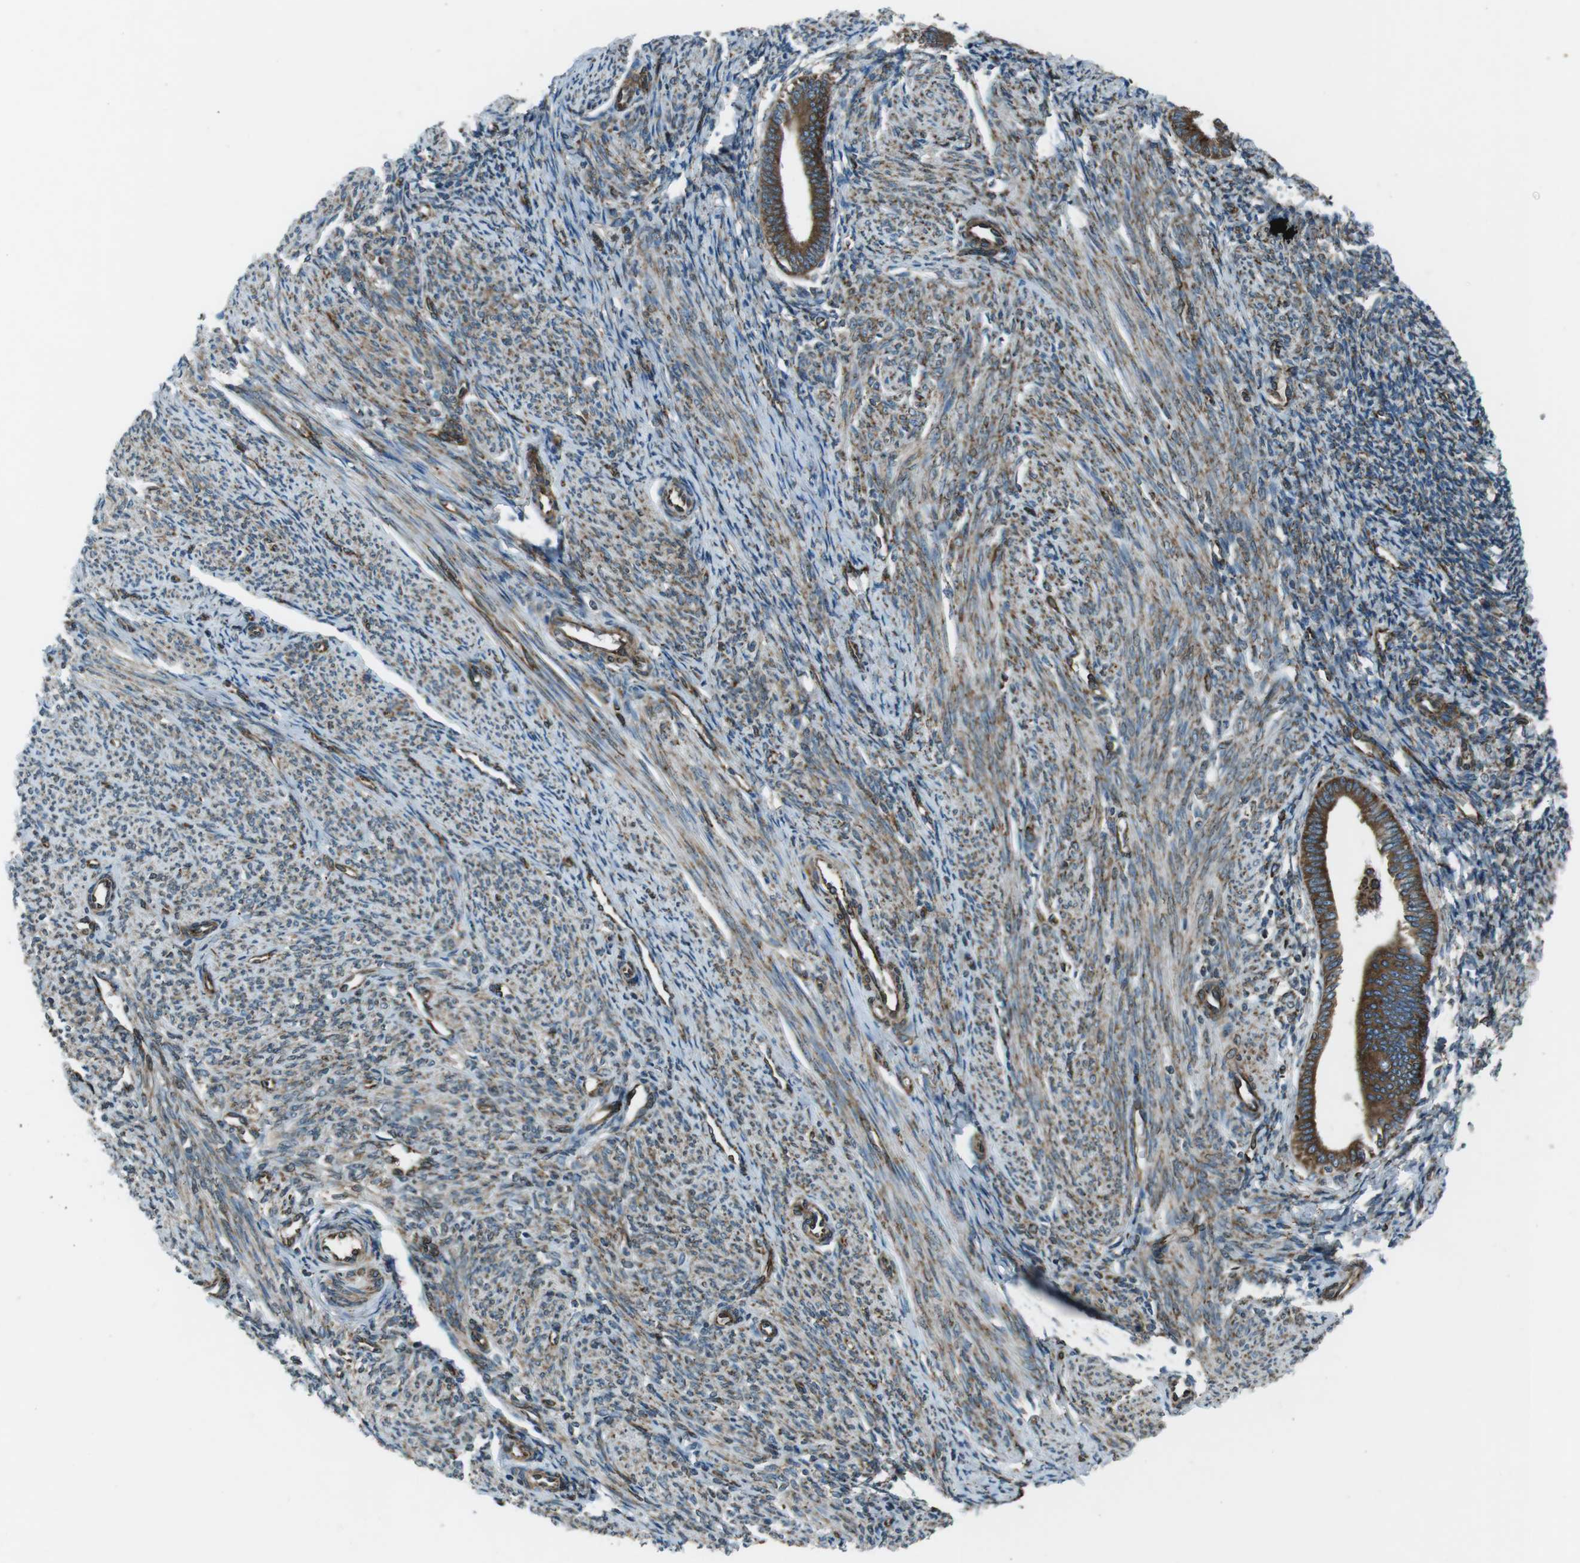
{"staining": {"intensity": "moderate", "quantity": ">75%", "location": "cytoplasmic/membranous"}, "tissue": "endometrium", "cell_type": "Cells in endometrial stroma", "image_type": "normal", "snomed": [{"axis": "morphology", "description": "Normal tissue, NOS"}, {"axis": "topography", "description": "Endometrium"}], "caption": "IHC (DAB (3,3'-diaminobenzidine)) staining of unremarkable human endometrium demonstrates moderate cytoplasmic/membranous protein positivity in about >75% of cells in endometrial stroma. (brown staining indicates protein expression, while blue staining denotes nuclei).", "gene": "KTN1", "patient": {"sex": "female", "age": 57}}